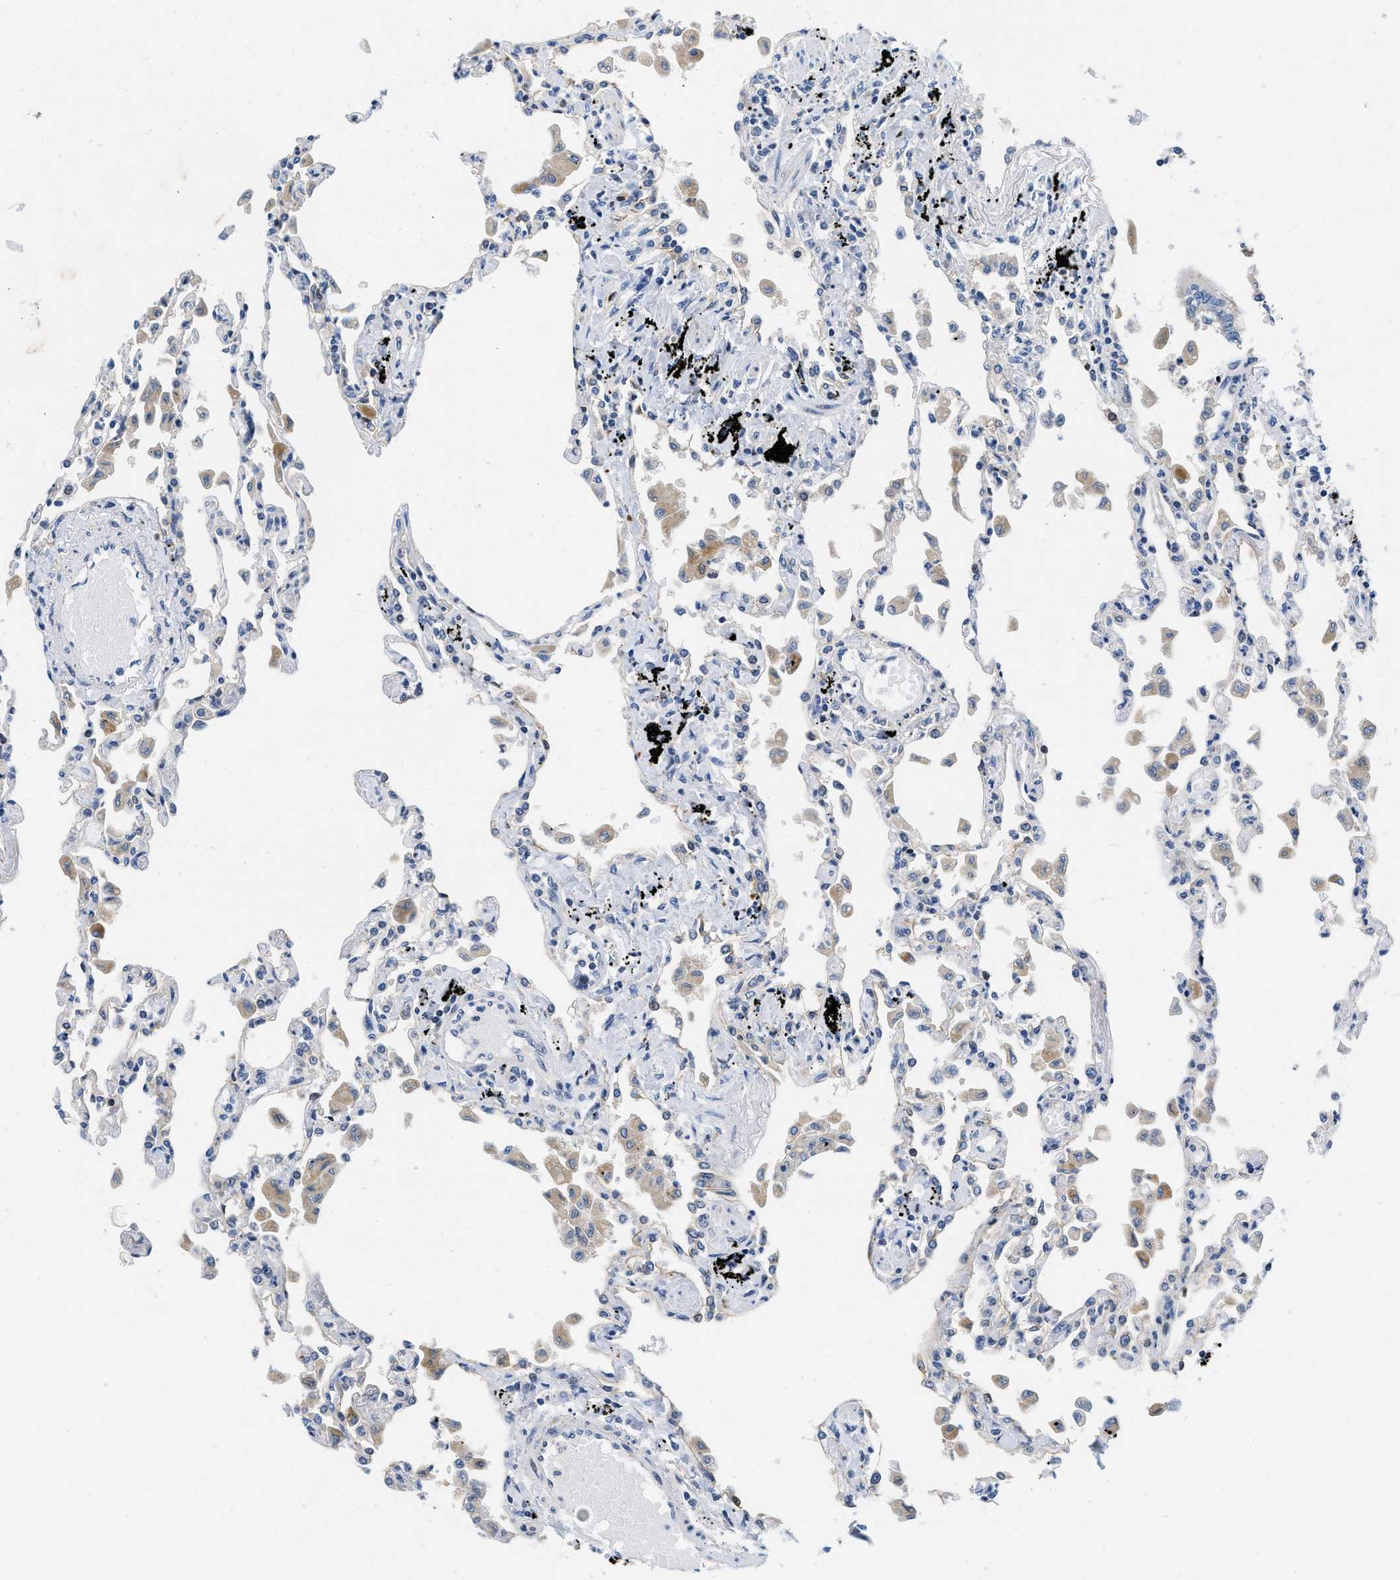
{"staining": {"intensity": "negative", "quantity": "none", "location": "none"}, "tissue": "lung", "cell_type": "Alveolar cells", "image_type": "normal", "snomed": [{"axis": "morphology", "description": "Normal tissue, NOS"}, {"axis": "topography", "description": "Bronchus"}, {"axis": "topography", "description": "Lung"}], "caption": "Lung stained for a protein using immunohistochemistry (IHC) exhibits no positivity alveolar cells.", "gene": "IKBKE", "patient": {"sex": "female", "age": 49}}